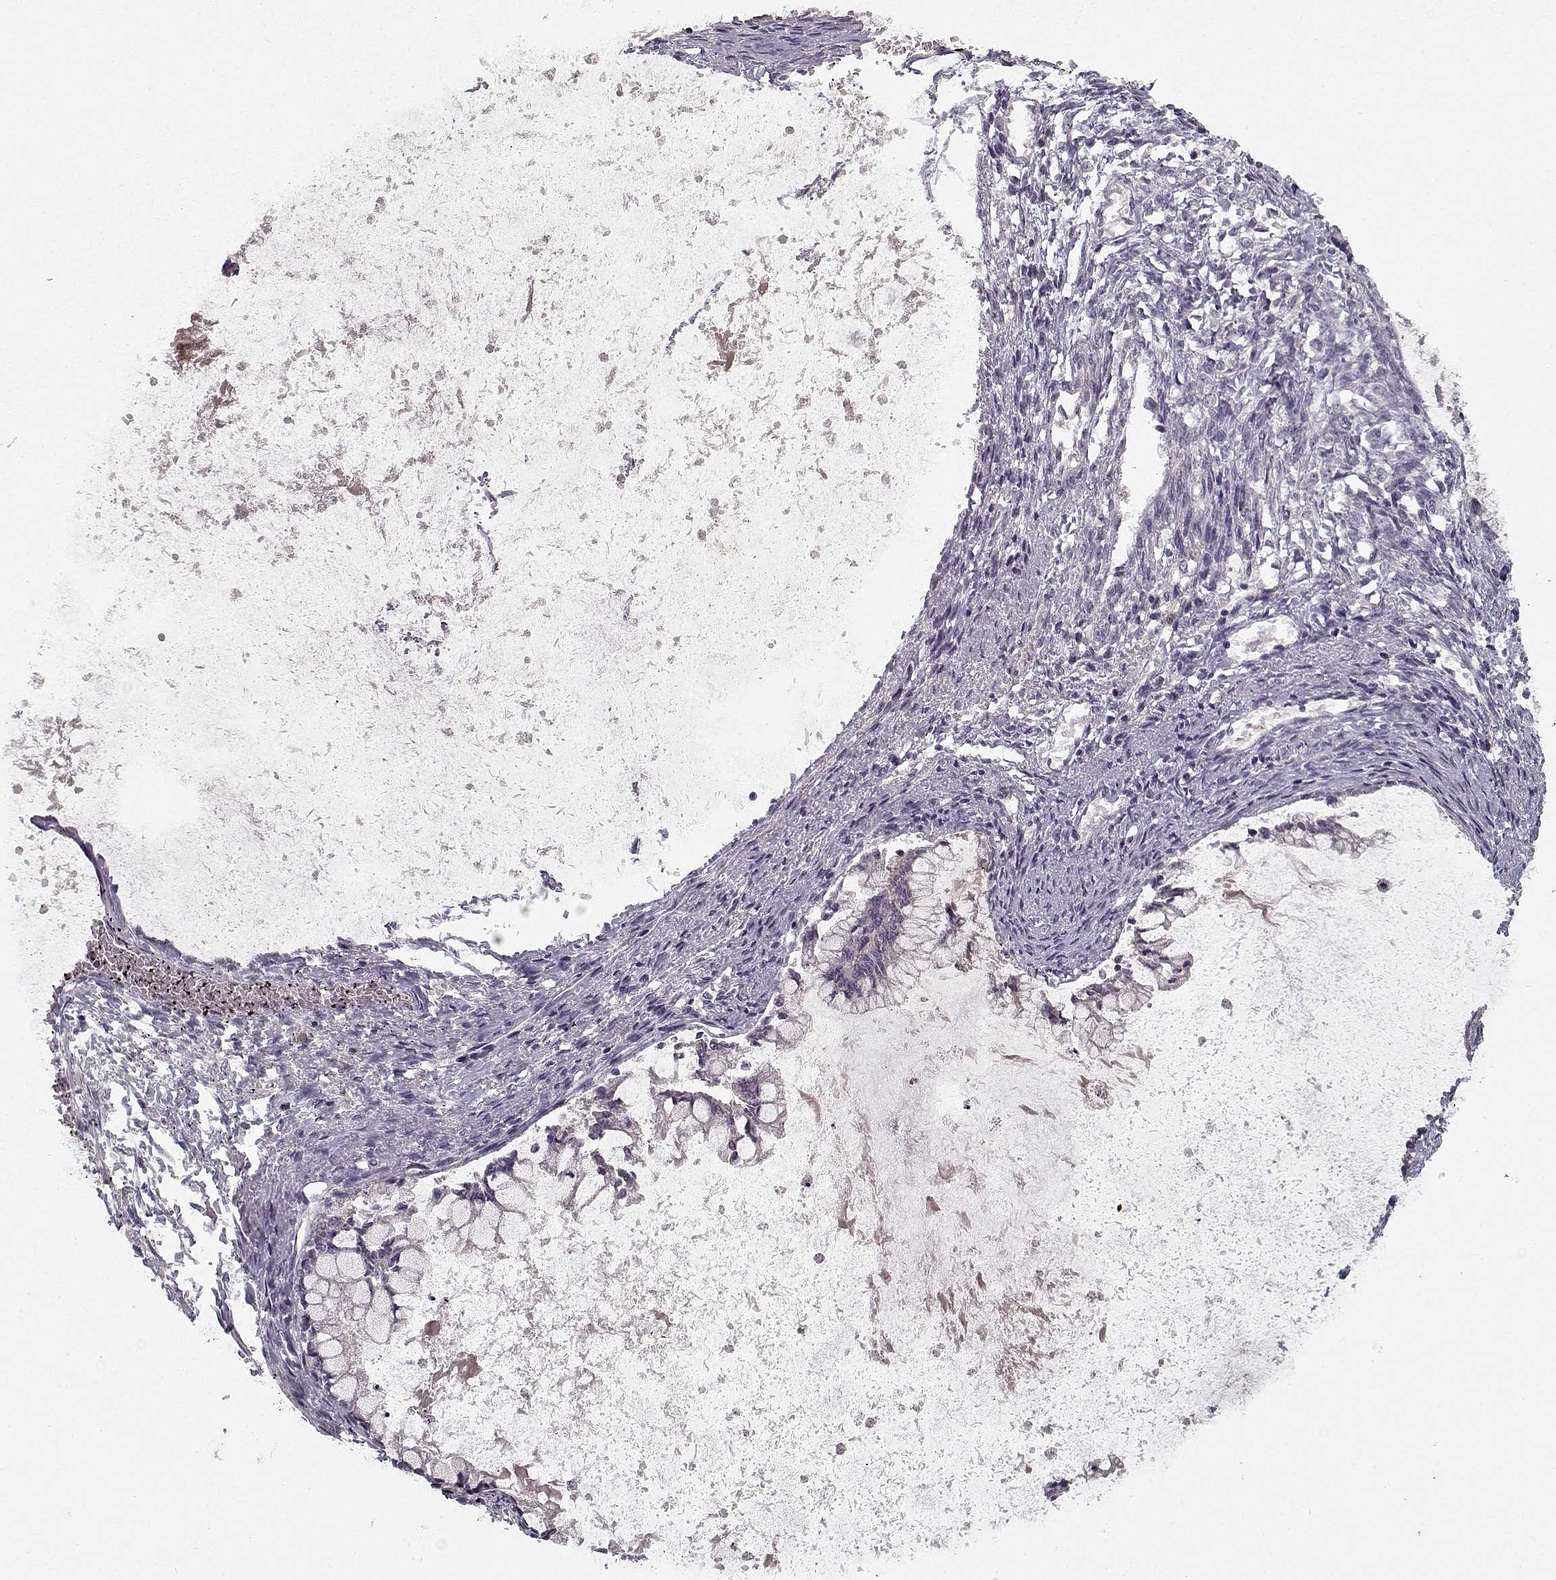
{"staining": {"intensity": "negative", "quantity": "none", "location": "none"}, "tissue": "ovarian cancer", "cell_type": "Tumor cells", "image_type": "cancer", "snomed": [{"axis": "morphology", "description": "Cystadenocarcinoma, mucinous, NOS"}, {"axis": "topography", "description": "Ovary"}], "caption": "IHC of human ovarian cancer displays no expression in tumor cells.", "gene": "UNC13D", "patient": {"sex": "female", "age": 67}}